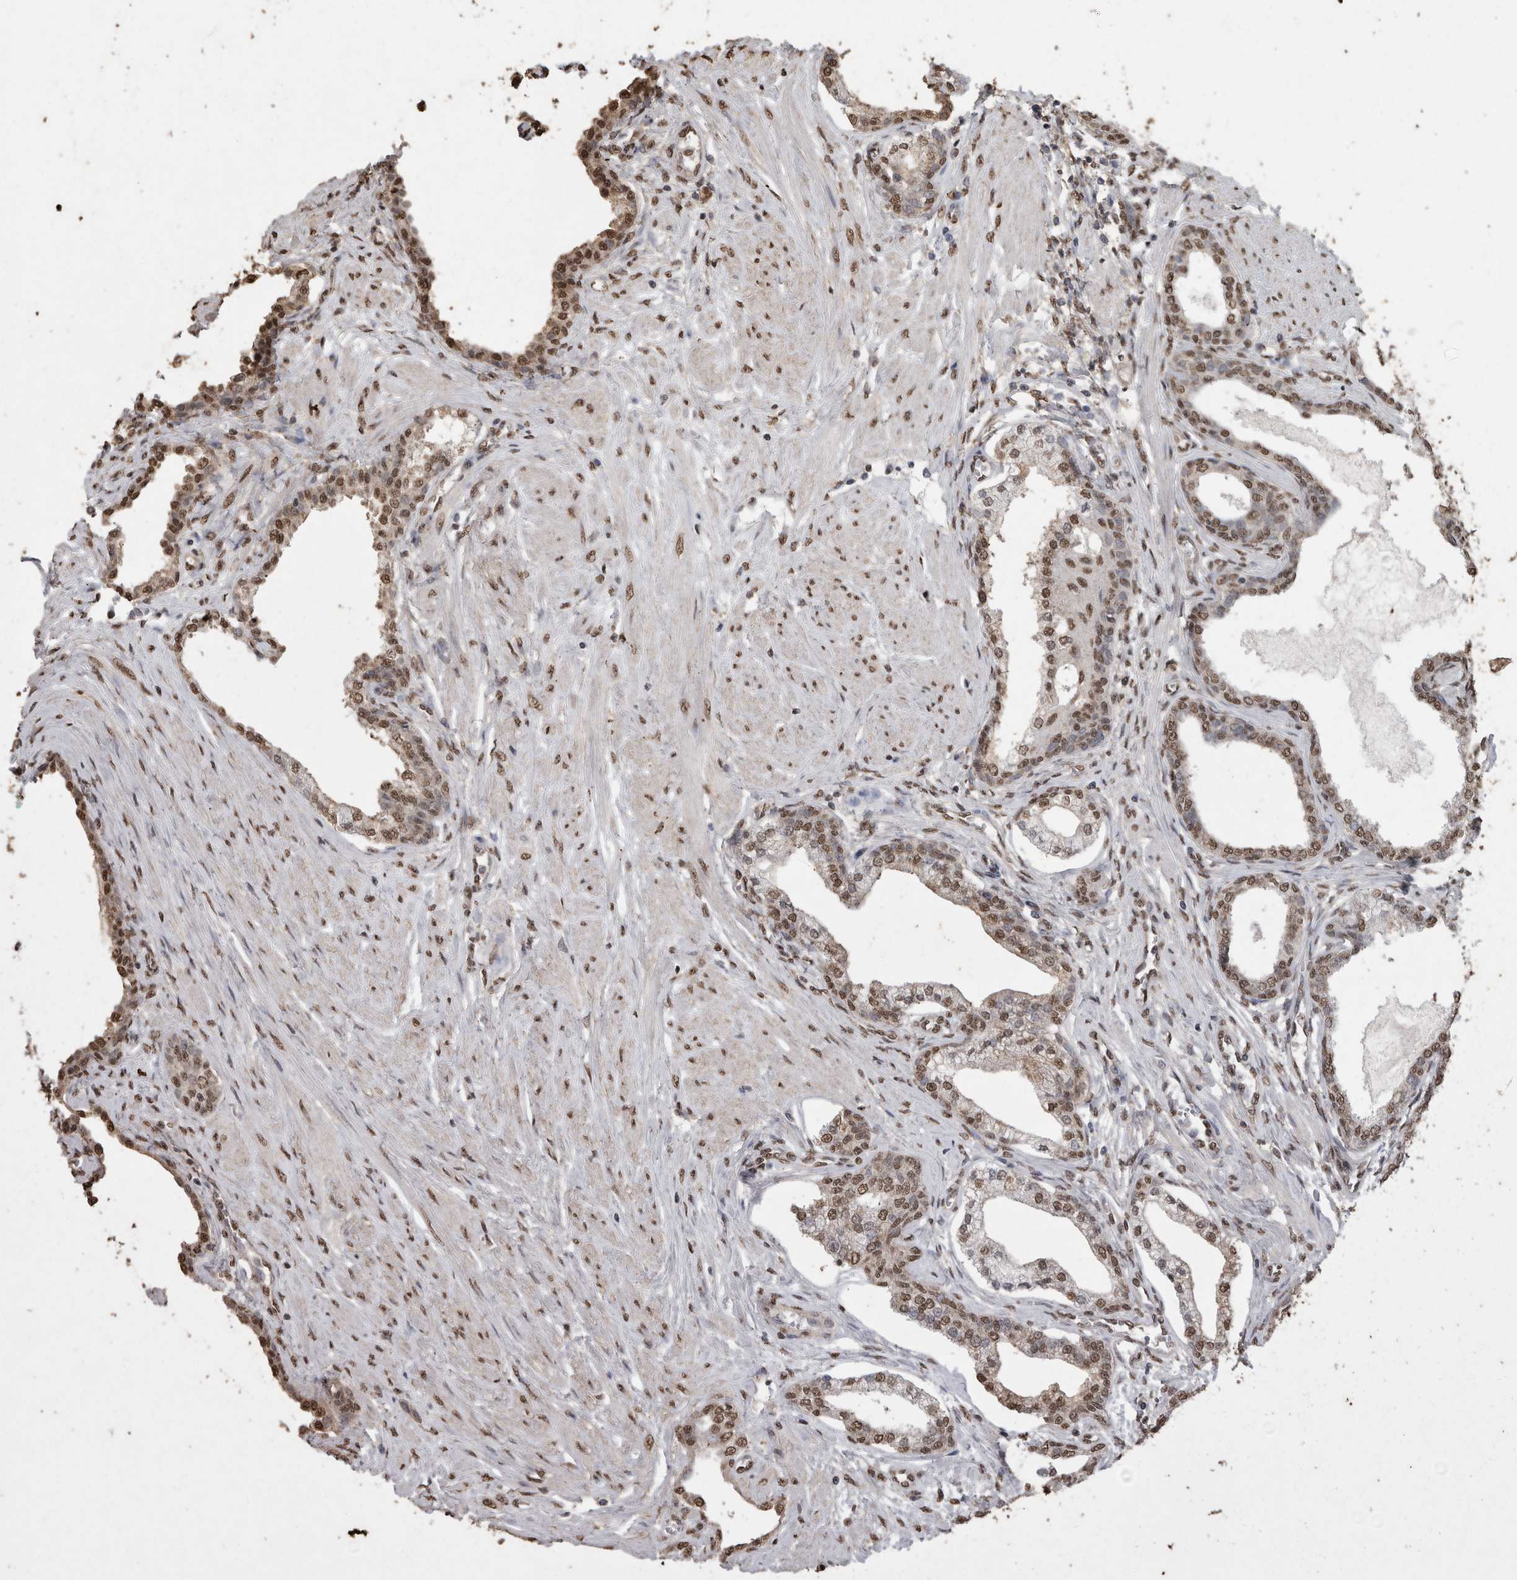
{"staining": {"intensity": "moderate", "quantity": ">75%", "location": "nuclear"}, "tissue": "prostate cancer", "cell_type": "Tumor cells", "image_type": "cancer", "snomed": [{"axis": "morphology", "description": "Adenocarcinoma, High grade"}, {"axis": "topography", "description": "Prostate"}], "caption": "There is medium levels of moderate nuclear staining in tumor cells of prostate cancer, as demonstrated by immunohistochemical staining (brown color).", "gene": "SMAD7", "patient": {"sex": "male", "age": 52}}